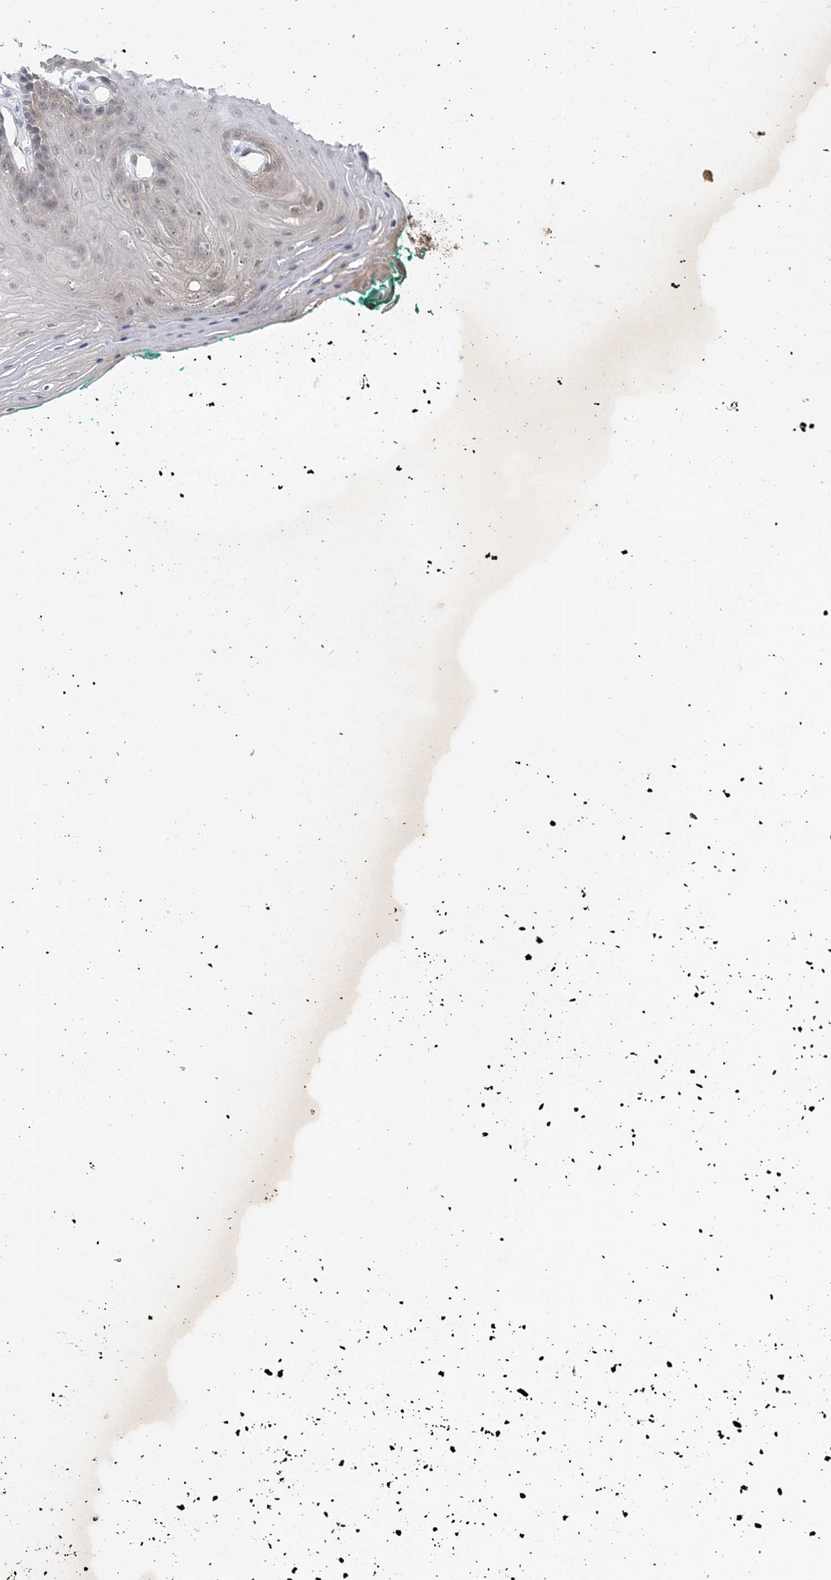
{"staining": {"intensity": "weak", "quantity": "25%-75%", "location": "nuclear"}, "tissue": "oral mucosa", "cell_type": "Squamous epithelial cells", "image_type": "normal", "snomed": [{"axis": "morphology", "description": "Normal tissue, NOS"}, {"axis": "topography", "description": "Skeletal muscle"}, {"axis": "topography", "description": "Oral tissue"}, {"axis": "topography", "description": "Peripheral nerve tissue"}], "caption": "Protein staining displays weak nuclear positivity in about 25%-75% of squamous epithelial cells in benign oral mucosa.", "gene": "COPS7B", "patient": {"sex": "female", "age": 84}}